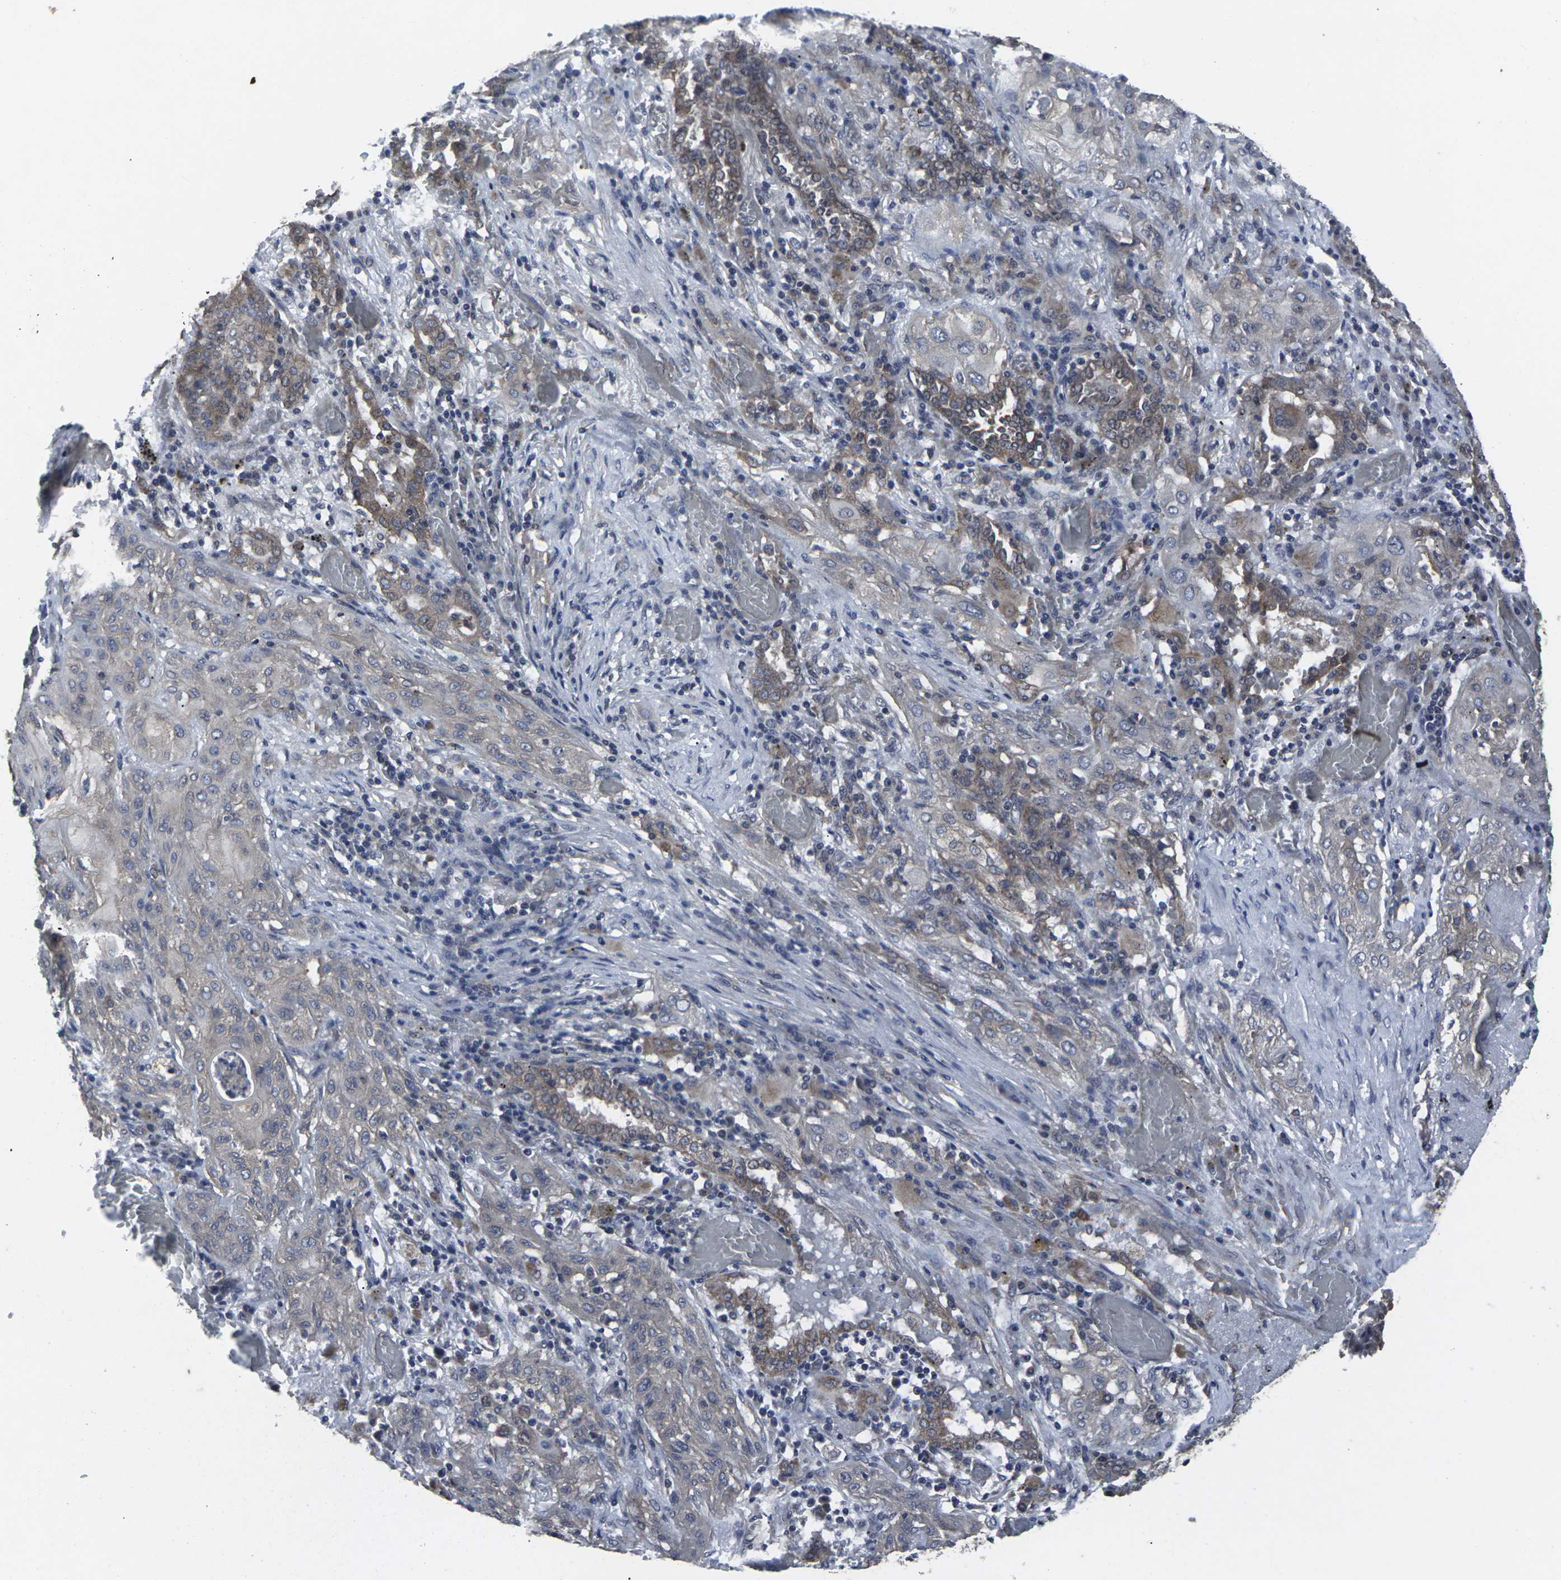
{"staining": {"intensity": "moderate", "quantity": "25%-75%", "location": "cytoplasmic/membranous"}, "tissue": "lung cancer", "cell_type": "Tumor cells", "image_type": "cancer", "snomed": [{"axis": "morphology", "description": "Squamous cell carcinoma, NOS"}, {"axis": "topography", "description": "Lung"}], "caption": "Immunohistochemical staining of human lung cancer (squamous cell carcinoma) exhibits medium levels of moderate cytoplasmic/membranous protein expression in about 25%-75% of tumor cells. The staining was performed using DAB, with brown indicating positive protein expression. Nuclei are stained blue with hematoxylin.", "gene": "MAPKAPK2", "patient": {"sex": "female", "age": 47}}